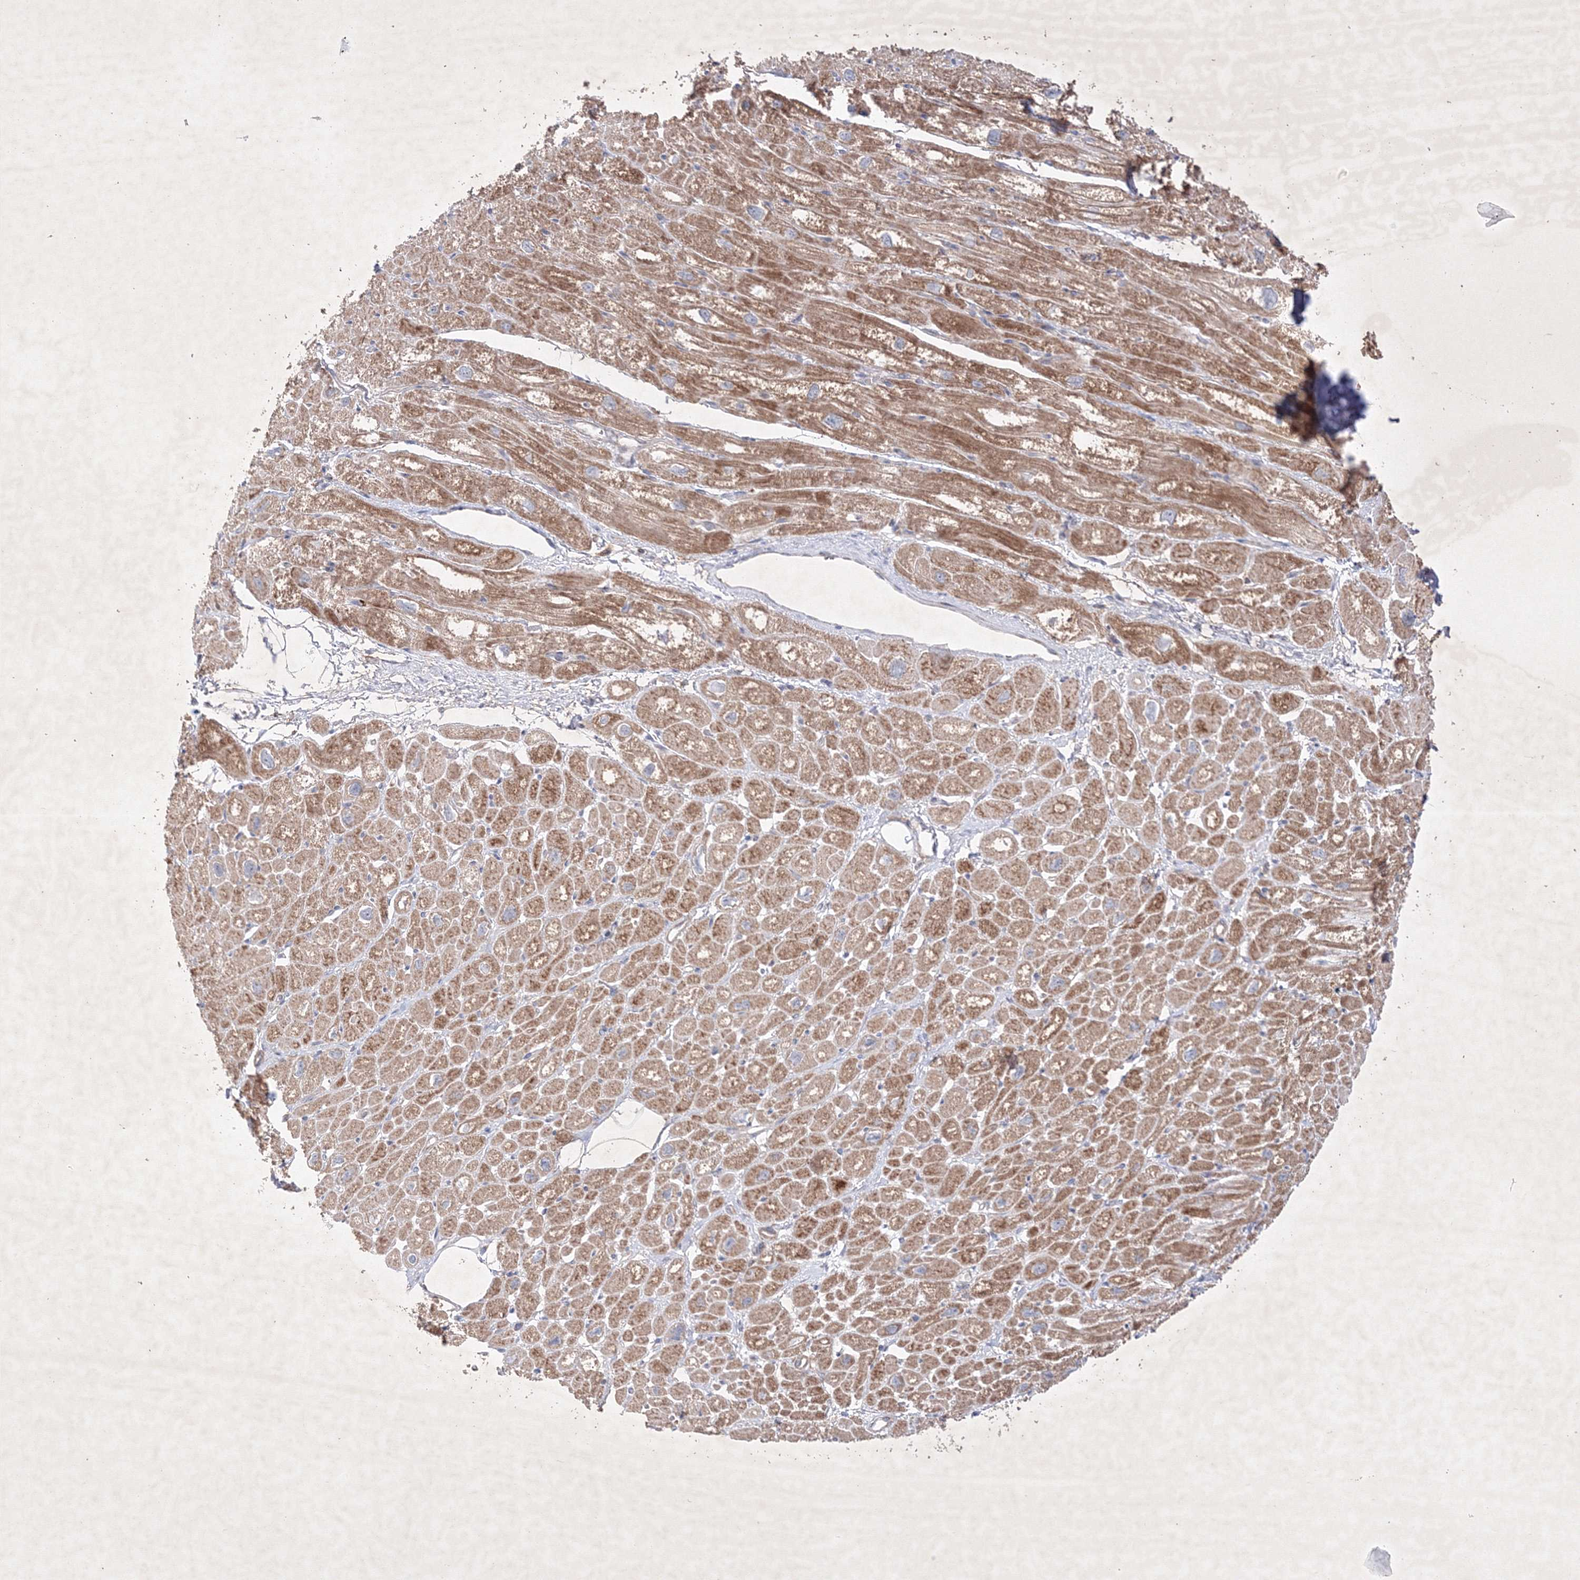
{"staining": {"intensity": "moderate", "quantity": ">75%", "location": "cytoplasmic/membranous"}, "tissue": "heart muscle", "cell_type": "Cardiomyocytes", "image_type": "normal", "snomed": [{"axis": "morphology", "description": "Normal tissue, NOS"}, {"axis": "topography", "description": "Heart"}], "caption": "Immunohistochemistry (IHC) (DAB (3,3'-diaminobenzidine)) staining of unremarkable human heart muscle exhibits moderate cytoplasmic/membranous protein staining in about >75% of cardiomyocytes.", "gene": "OPA1", "patient": {"sex": "male", "age": 50}}